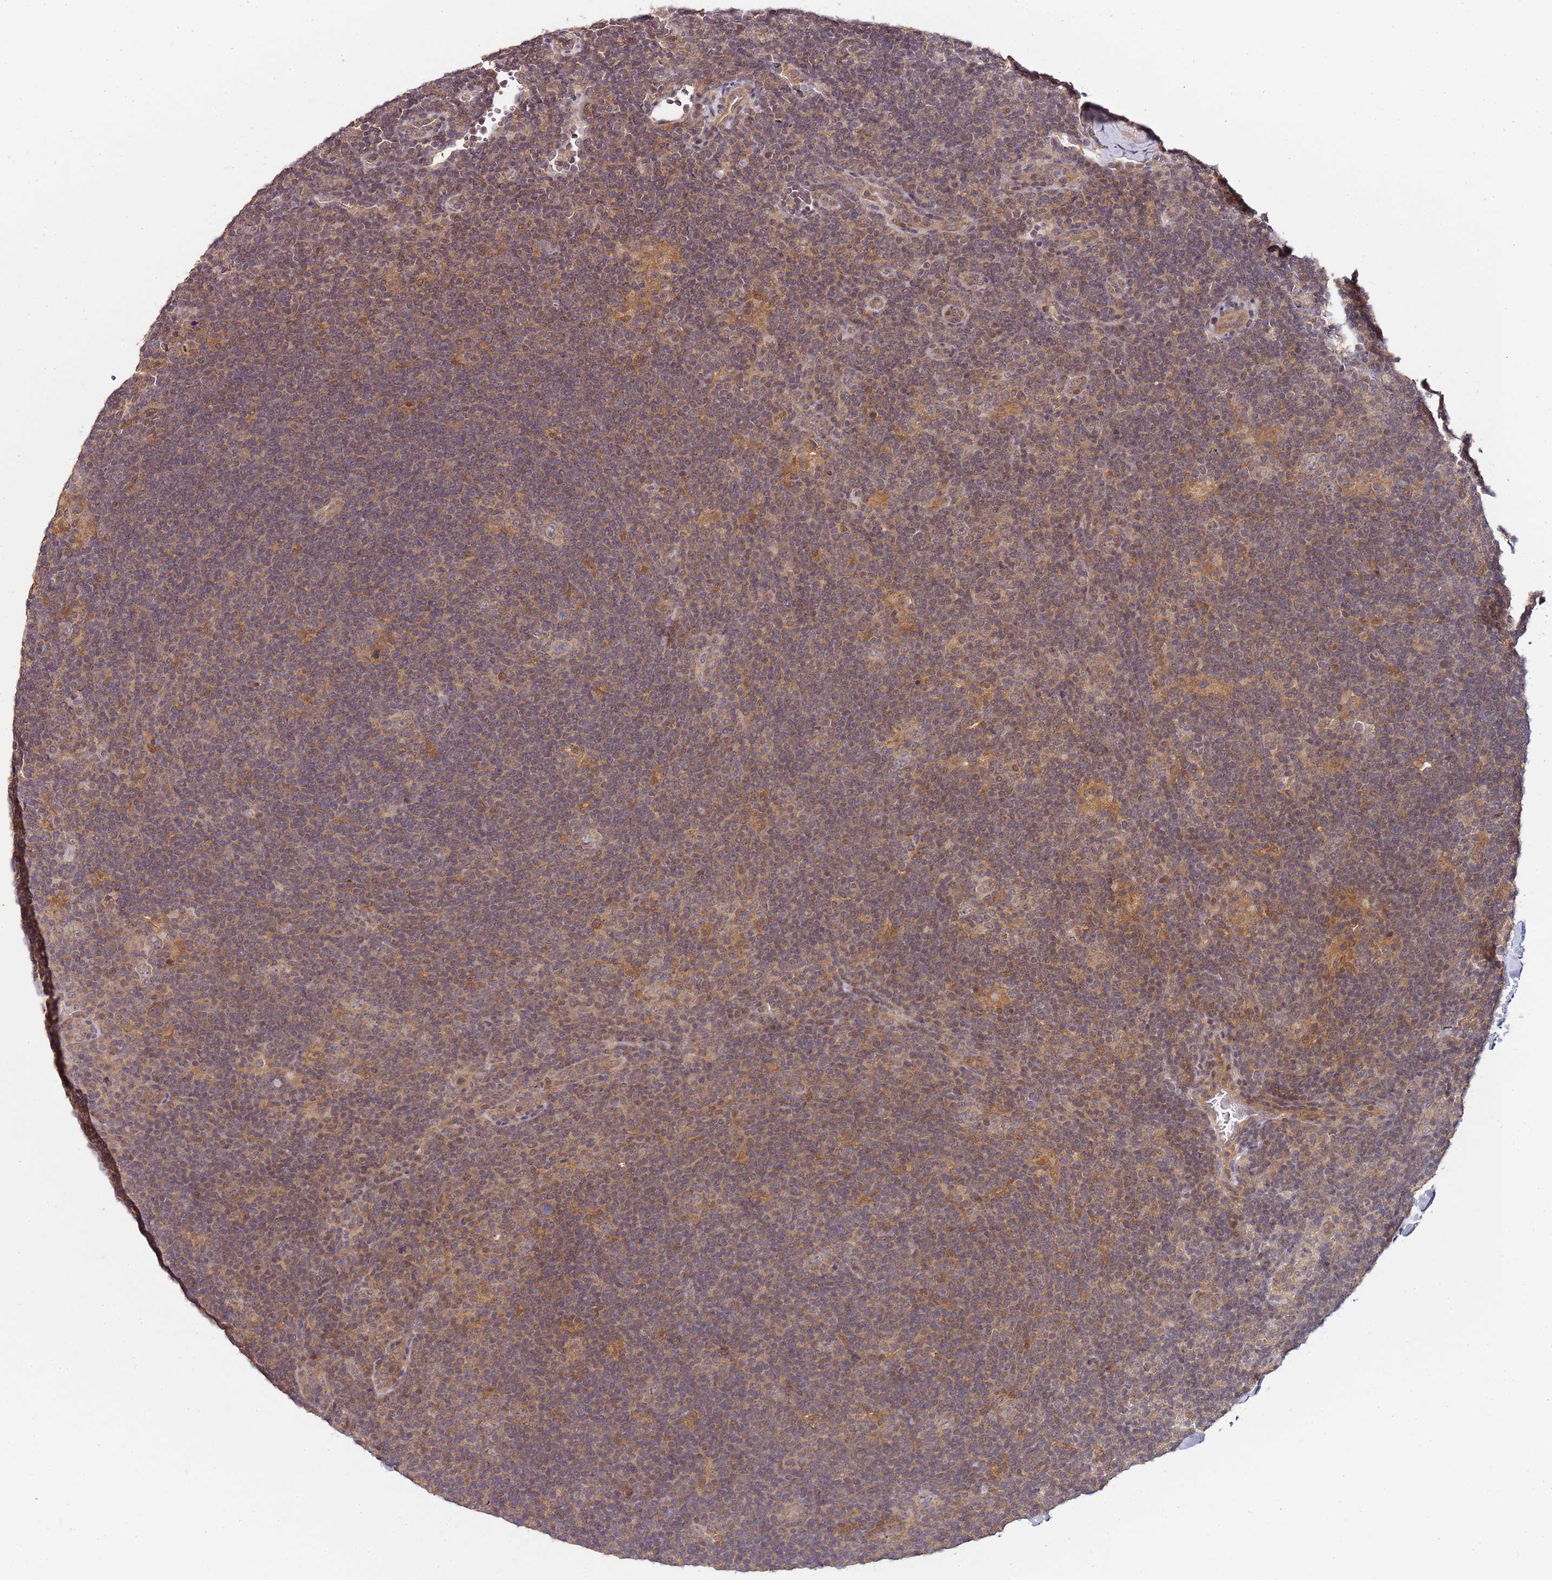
{"staining": {"intensity": "weak", "quantity": ">75%", "location": "cytoplasmic/membranous"}, "tissue": "lymphoma", "cell_type": "Tumor cells", "image_type": "cancer", "snomed": [{"axis": "morphology", "description": "Hodgkin's disease, NOS"}, {"axis": "topography", "description": "Lymph node"}], "caption": "This photomicrograph reveals lymphoma stained with immunohistochemistry (IHC) to label a protein in brown. The cytoplasmic/membranous of tumor cells show weak positivity for the protein. Nuclei are counter-stained blue.", "gene": "LIN37", "patient": {"sex": "female", "age": 57}}